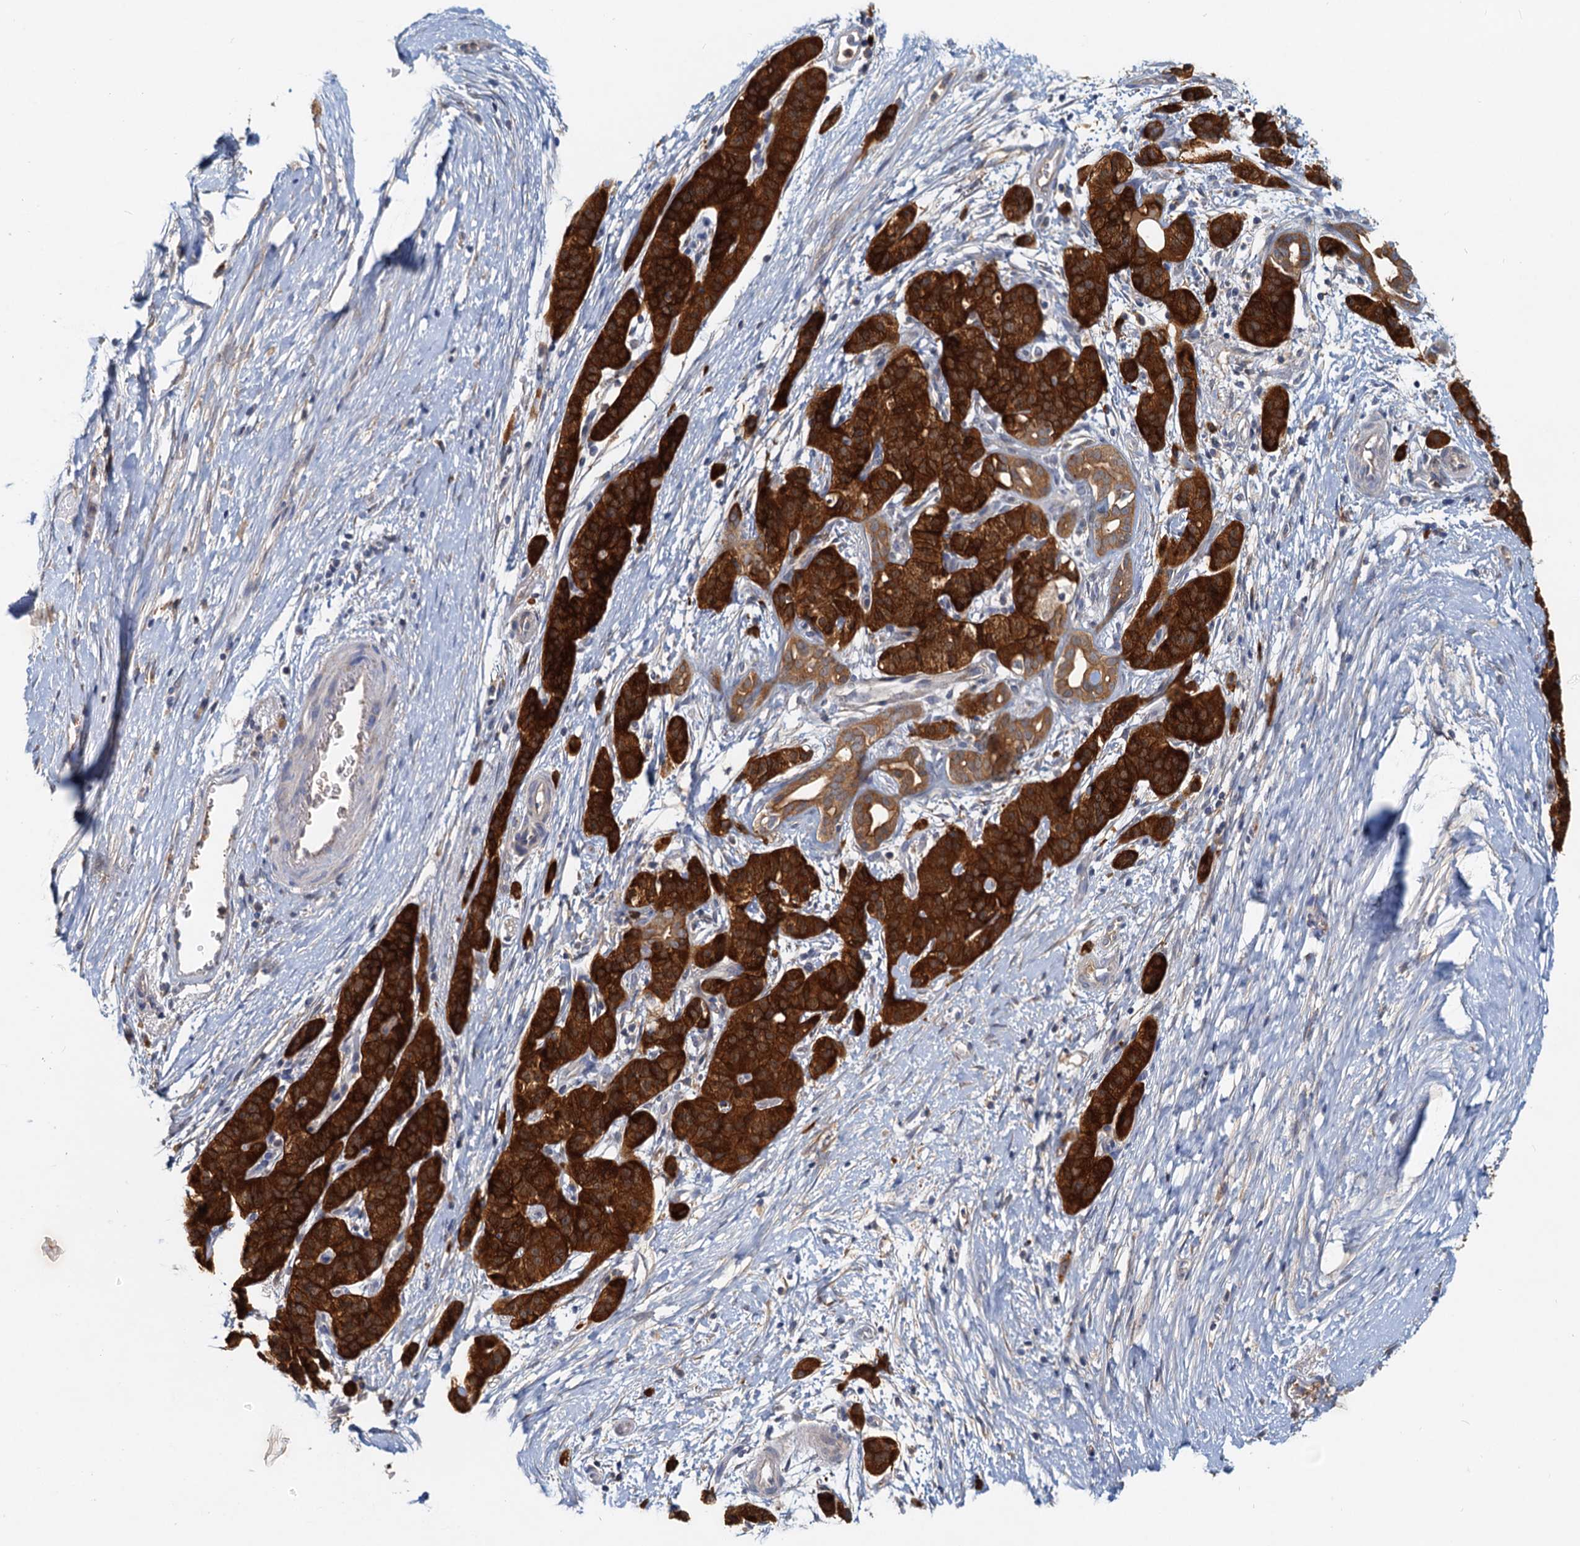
{"staining": {"intensity": "strong", "quantity": ">75%", "location": "cytoplasmic/membranous"}, "tissue": "pancreatic cancer", "cell_type": "Tumor cells", "image_type": "cancer", "snomed": [{"axis": "morphology", "description": "Adenocarcinoma, NOS"}, {"axis": "topography", "description": "Pancreas"}], "caption": "A histopathology image of pancreatic adenocarcinoma stained for a protein demonstrates strong cytoplasmic/membranous brown staining in tumor cells.", "gene": "TOLLIP", "patient": {"sex": "male", "age": 50}}